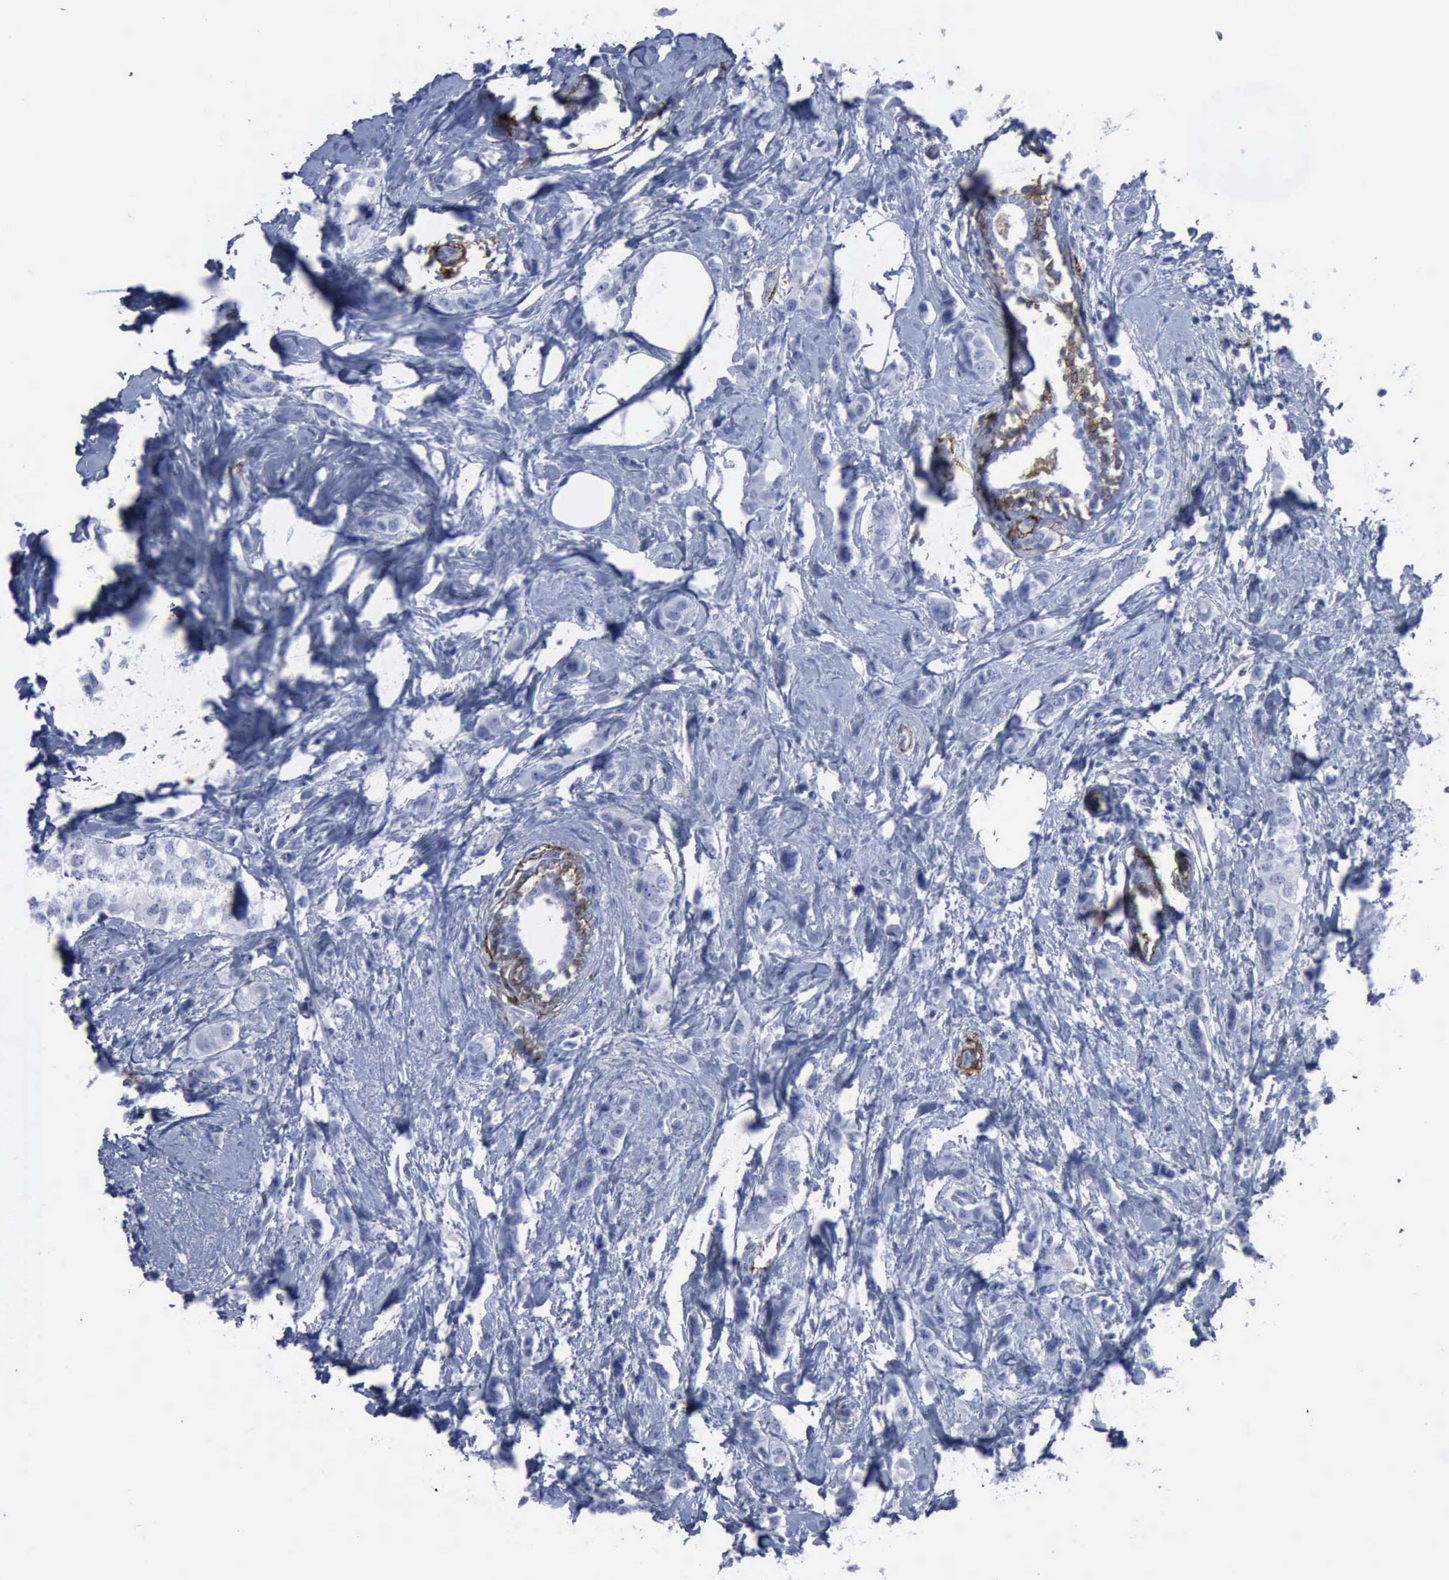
{"staining": {"intensity": "negative", "quantity": "none", "location": "none"}, "tissue": "breast cancer", "cell_type": "Tumor cells", "image_type": "cancer", "snomed": [{"axis": "morphology", "description": "Normal tissue, NOS"}, {"axis": "morphology", "description": "Duct carcinoma"}, {"axis": "topography", "description": "Breast"}], "caption": "Tumor cells are negative for brown protein staining in infiltrating ductal carcinoma (breast). (IHC, brightfield microscopy, high magnification).", "gene": "NGFR", "patient": {"sex": "female", "age": 50}}